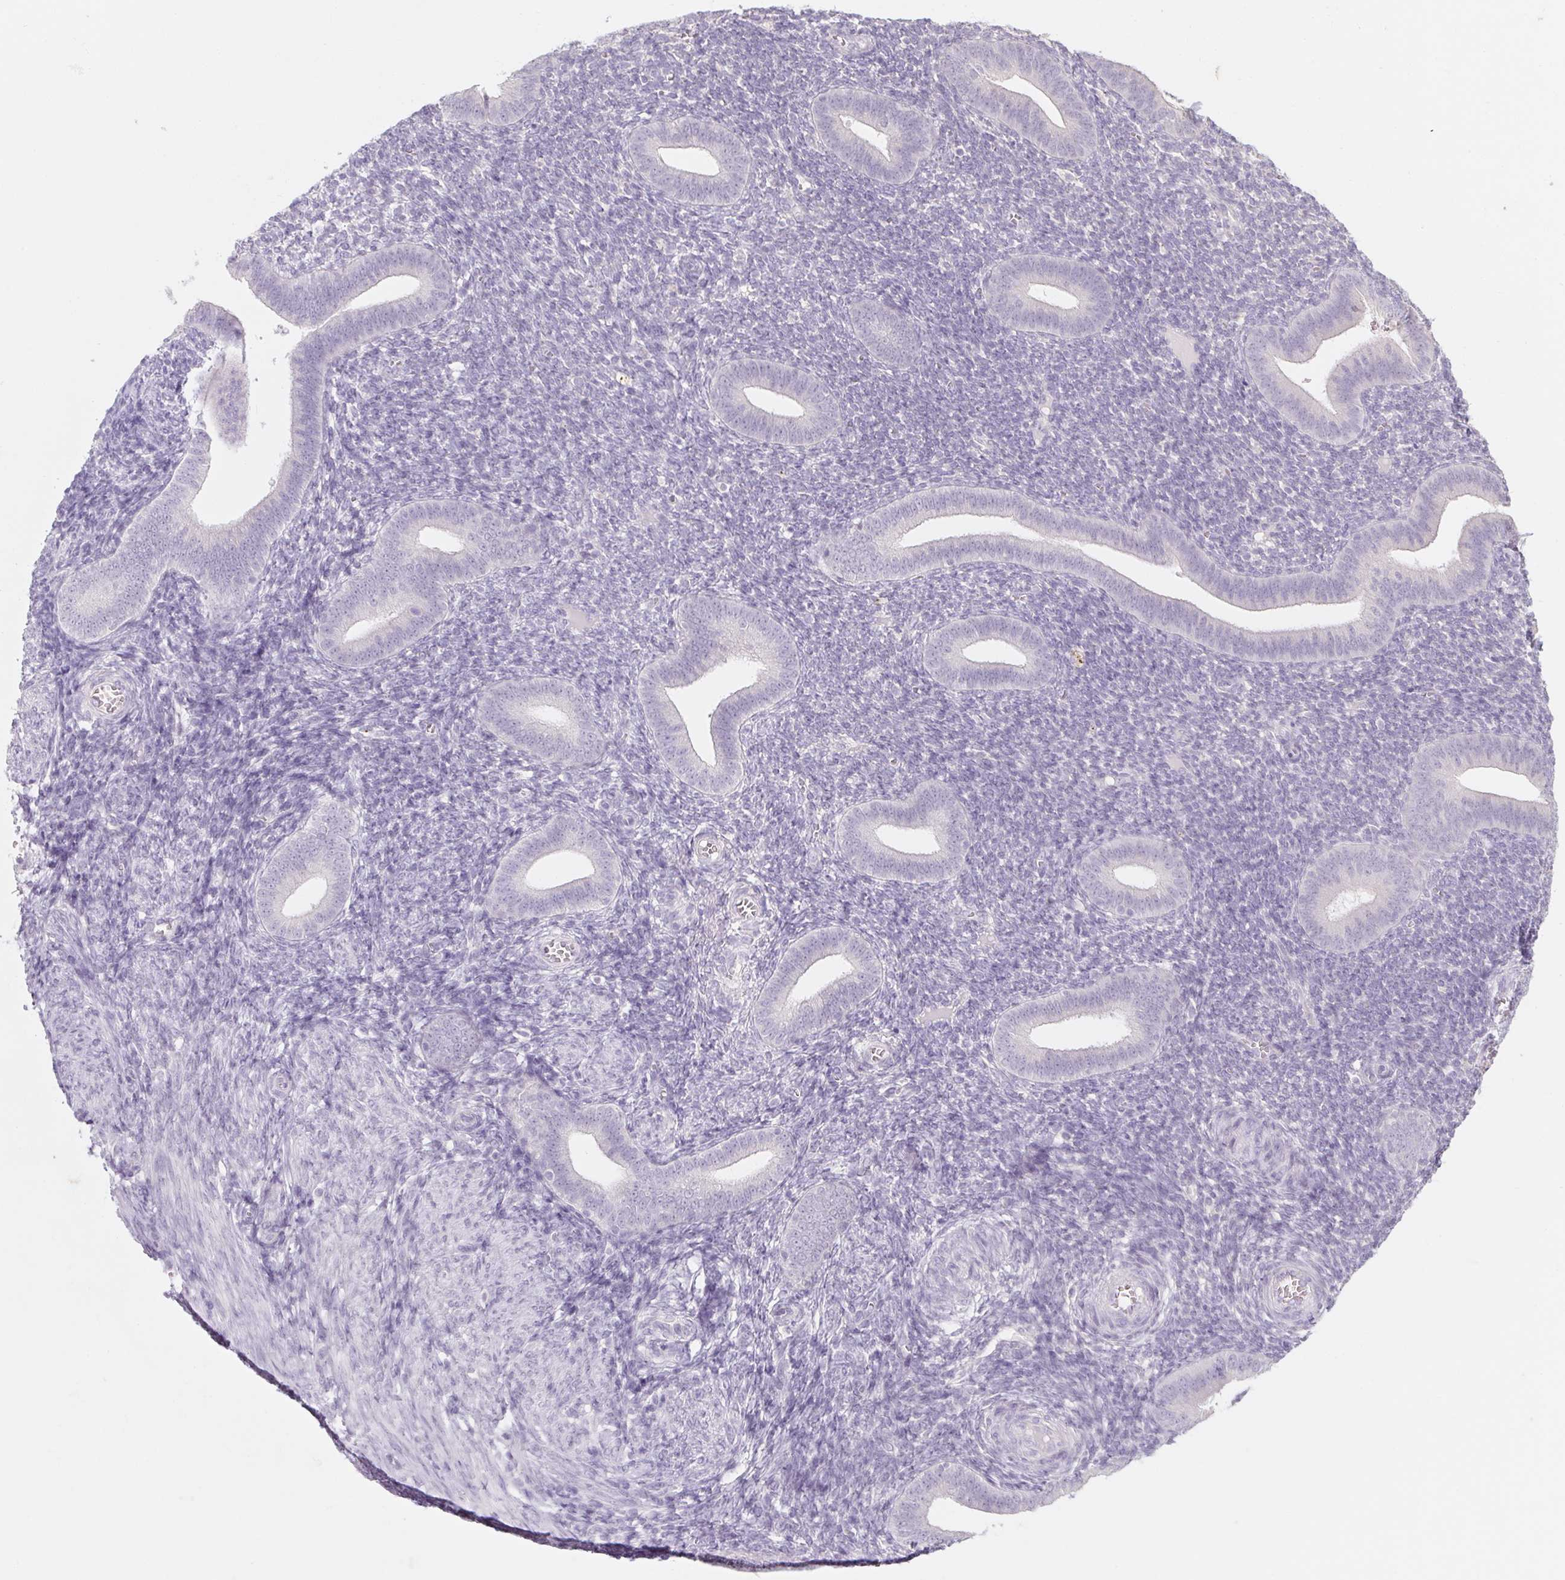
{"staining": {"intensity": "negative", "quantity": "none", "location": "none"}, "tissue": "endometrium", "cell_type": "Cells in endometrial stroma", "image_type": "normal", "snomed": [{"axis": "morphology", "description": "Normal tissue, NOS"}, {"axis": "topography", "description": "Endometrium"}], "caption": "This is a image of immunohistochemistry (IHC) staining of benign endometrium, which shows no positivity in cells in endometrial stroma.", "gene": "POU1F1", "patient": {"sex": "female", "age": 25}}